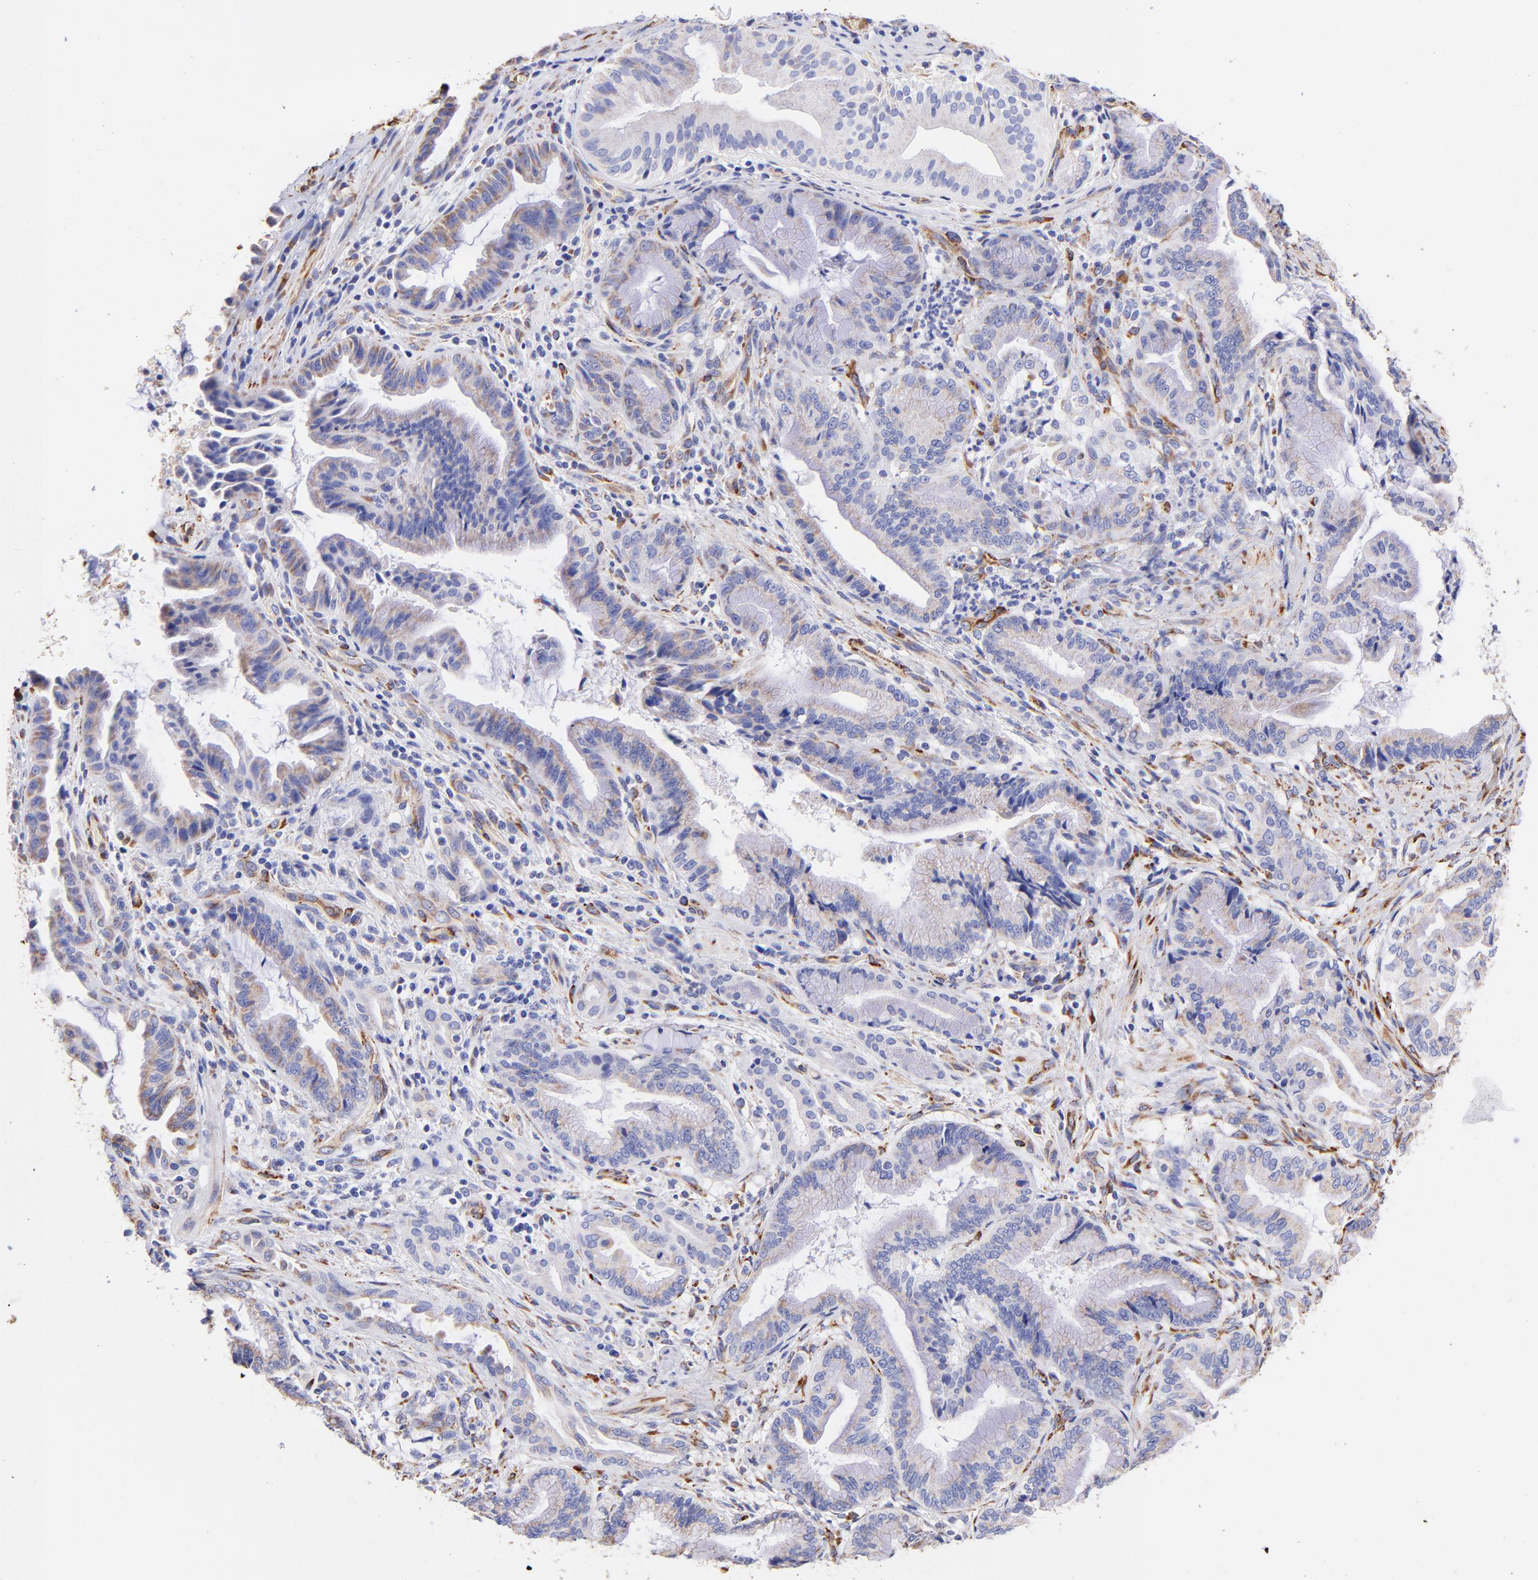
{"staining": {"intensity": "weak", "quantity": ">75%", "location": "cytoplasmic/membranous"}, "tissue": "pancreatic cancer", "cell_type": "Tumor cells", "image_type": "cancer", "snomed": [{"axis": "morphology", "description": "Adenocarcinoma, NOS"}, {"axis": "topography", "description": "Pancreas"}], "caption": "Immunohistochemical staining of human pancreatic cancer (adenocarcinoma) exhibits low levels of weak cytoplasmic/membranous protein positivity in about >75% of tumor cells.", "gene": "SPARC", "patient": {"sex": "female", "age": 64}}